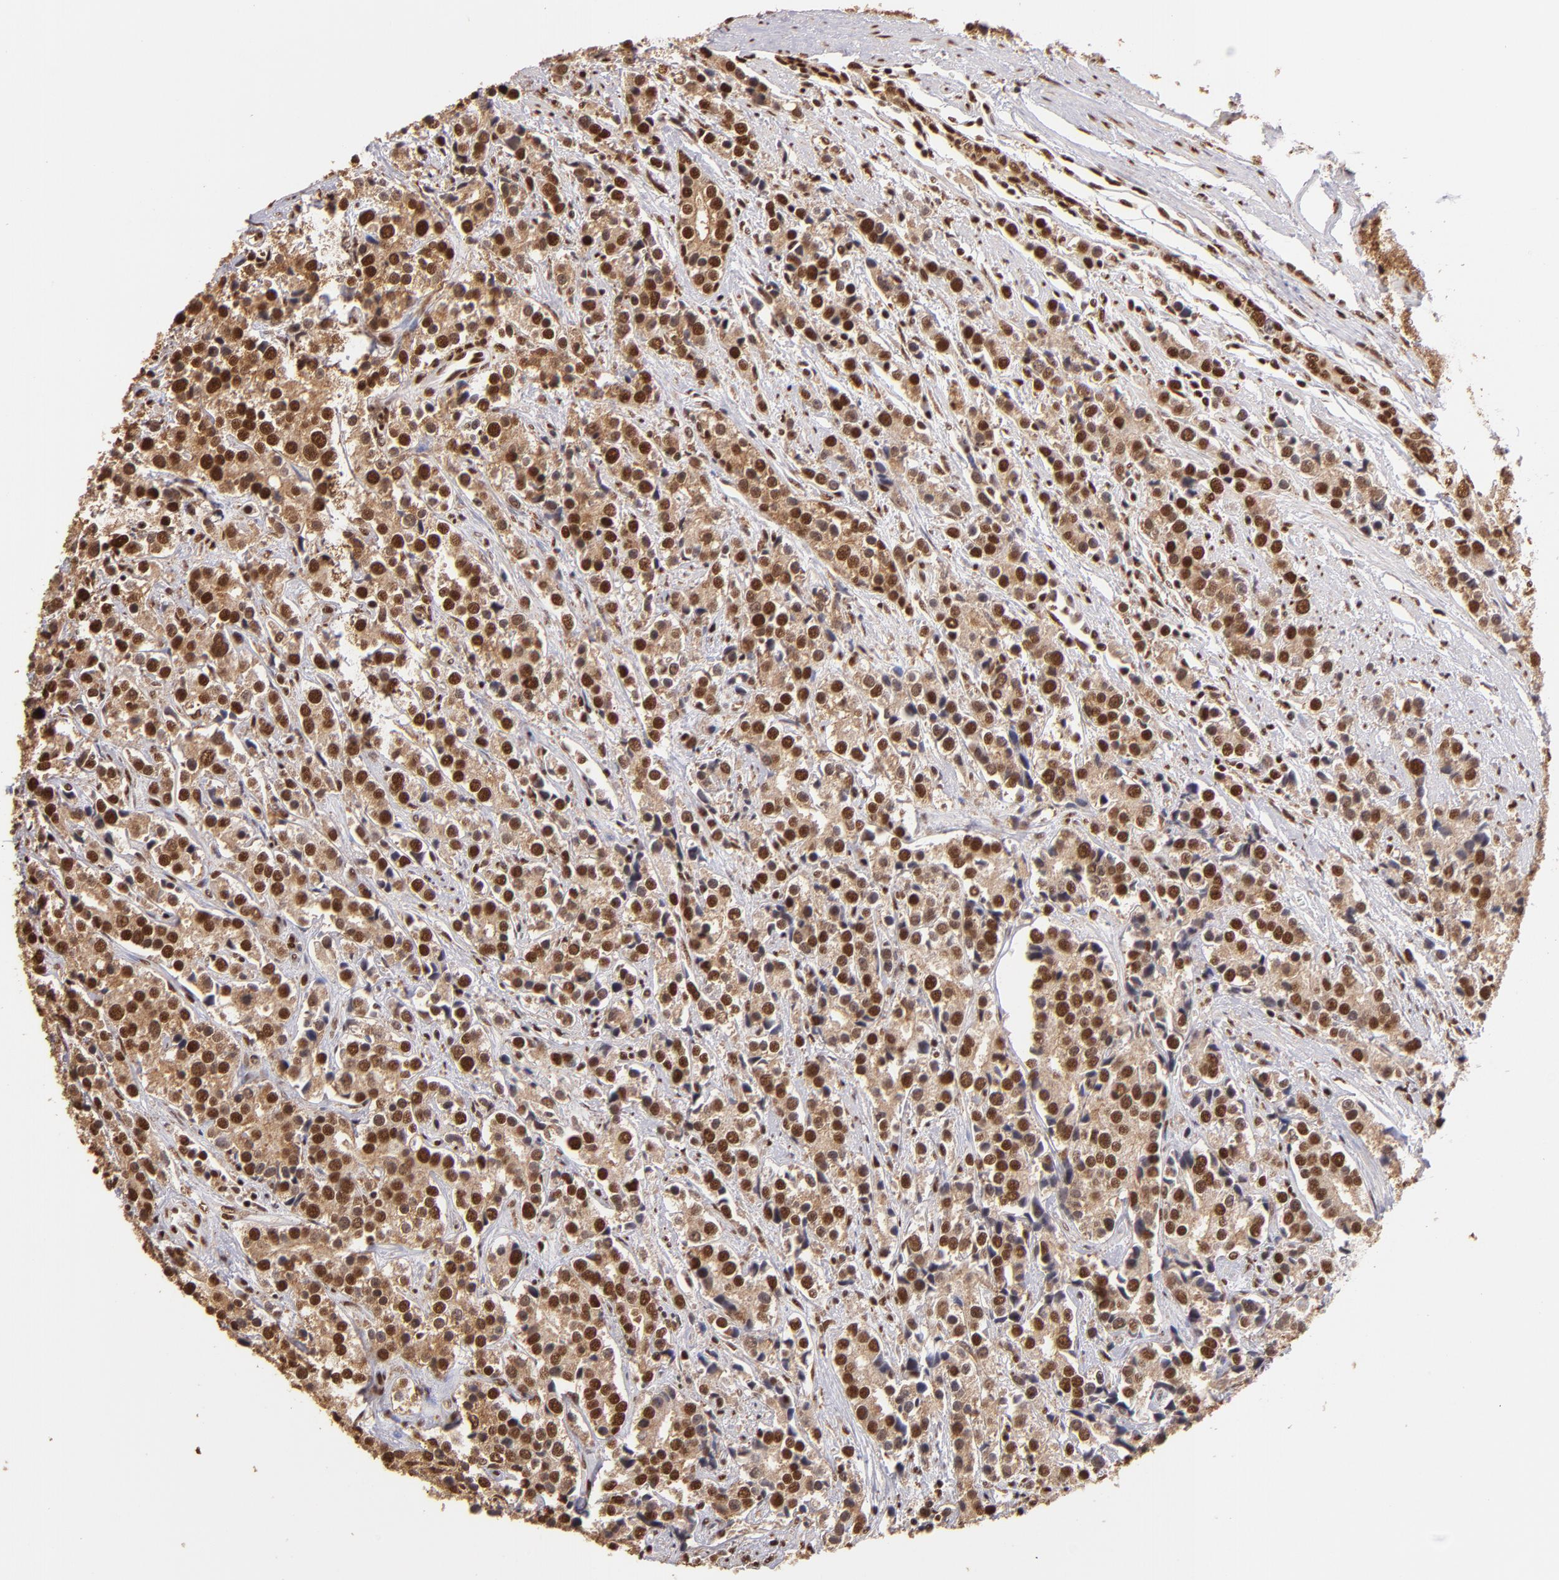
{"staining": {"intensity": "strong", "quantity": ">75%", "location": "cytoplasmic/membranous,nuclear"}, "tissue": "prostate cancer", "cell_type": "Tumor cells", "image_type": "cancer", "snomed": [{"axis": "morphology", "description": "Adenocarcinoma, High grade"}, {"axis": "topography", "description": "Prostate"}], "caption": "About >75% of tumor cells in prostate cancer (high-grade adenocarcinoma) demonstrate strong cytoplasmic/membranous and nuclear protein positivity as visualized by brown immunohistochemical staining.", "gene": "SP1", "patient": {"sex": "male", "age": 71}}